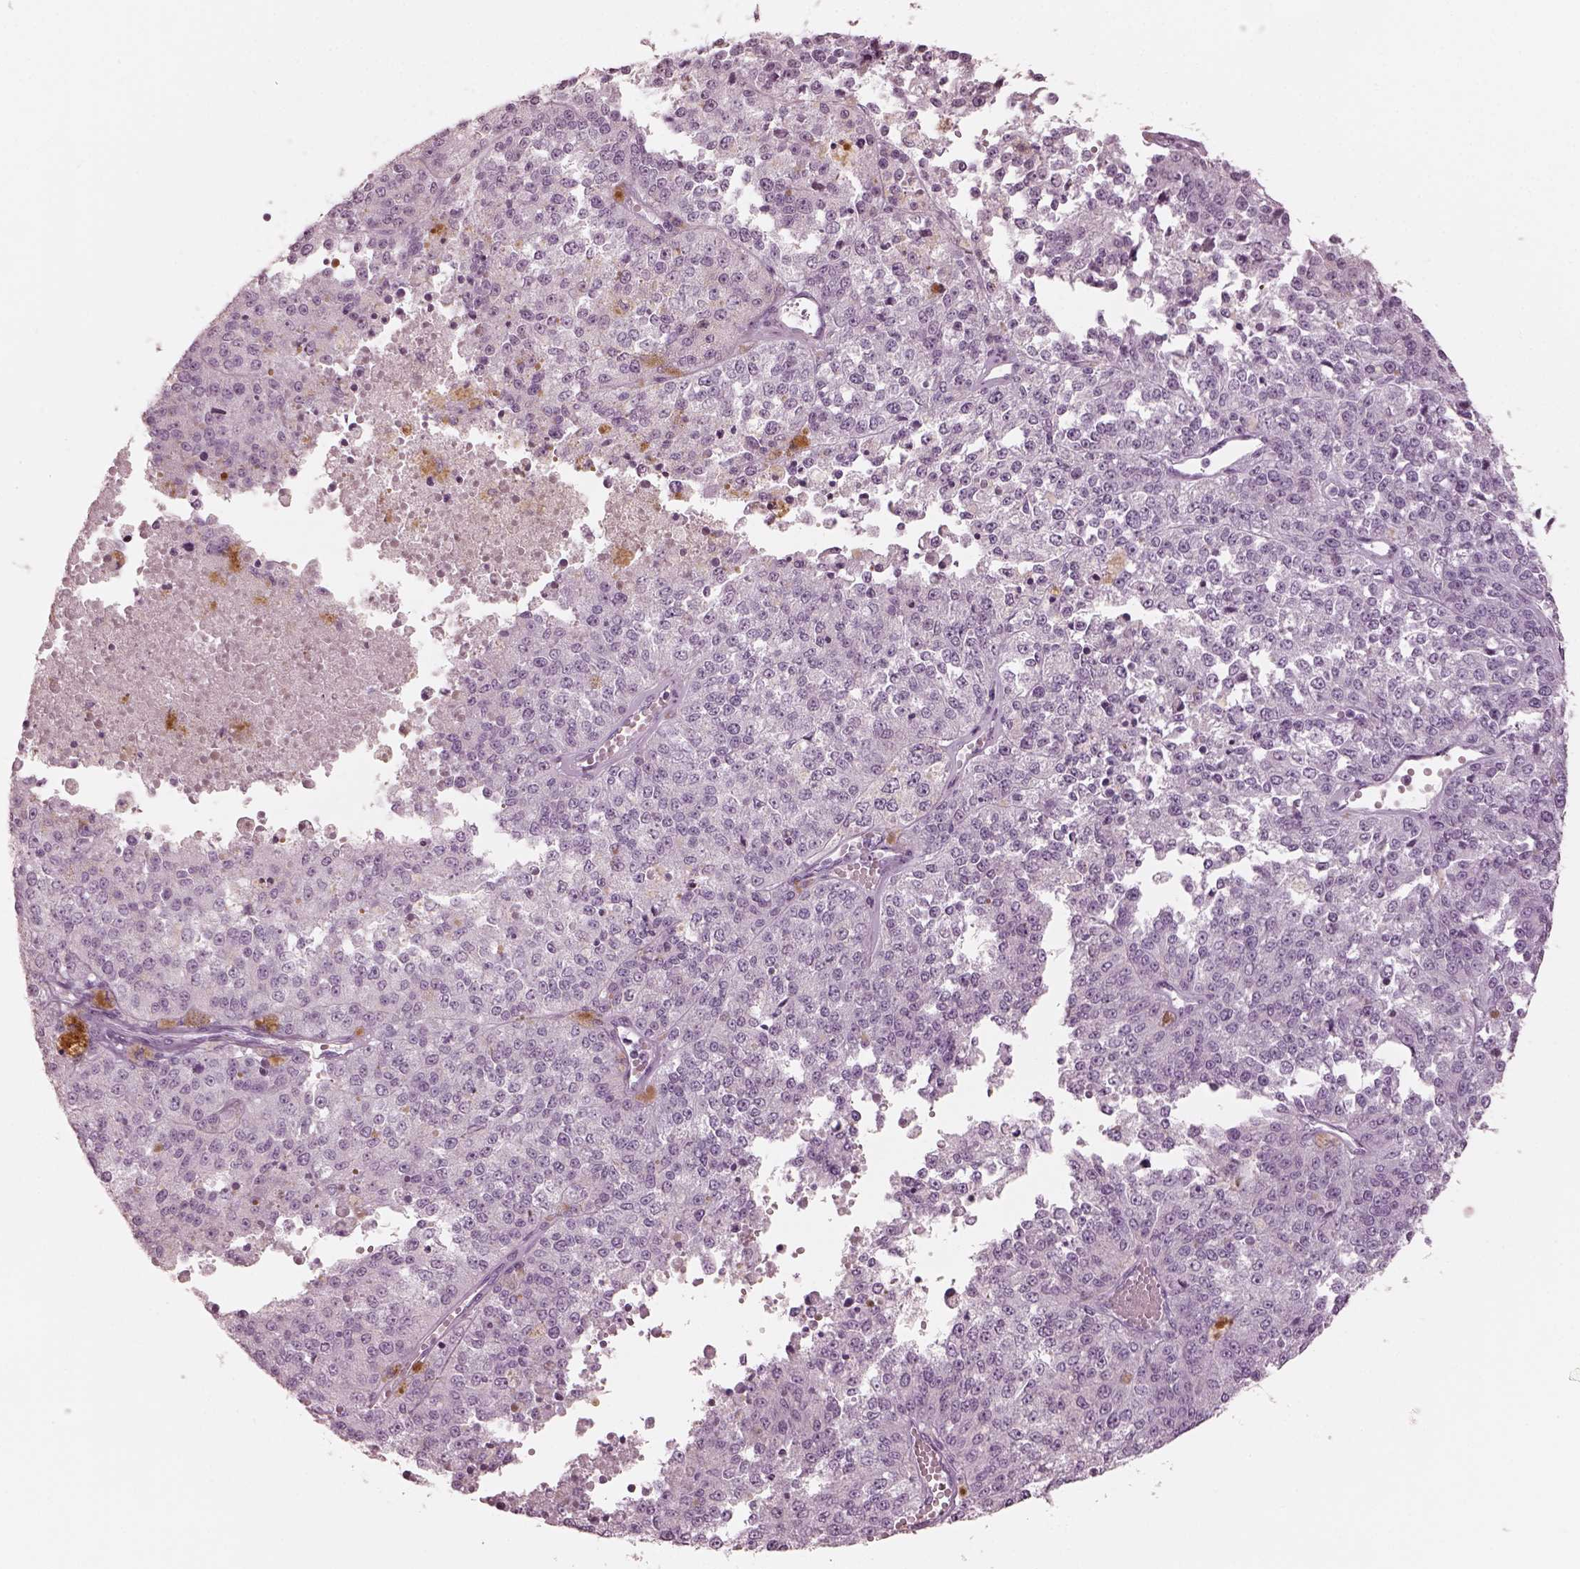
{"staining": {"intensity": "negative", "quantity": "none", "location": "none"}, "tissue": "melanoma", "cell_type": "Tumor cells", "image_type": "cancer", "snomed": [{"axis": "morphology", "description": "Malignant melanoma, Metastatic site"}, {"axis": "topography", "description": "Lymph node"}], "caption": "Histopathology image shows no significant protein expression in tumor cells of malignant melanoma (metastatic site).", "gene": "OPN4", "patient": {"sex": "female", "age": 64}}